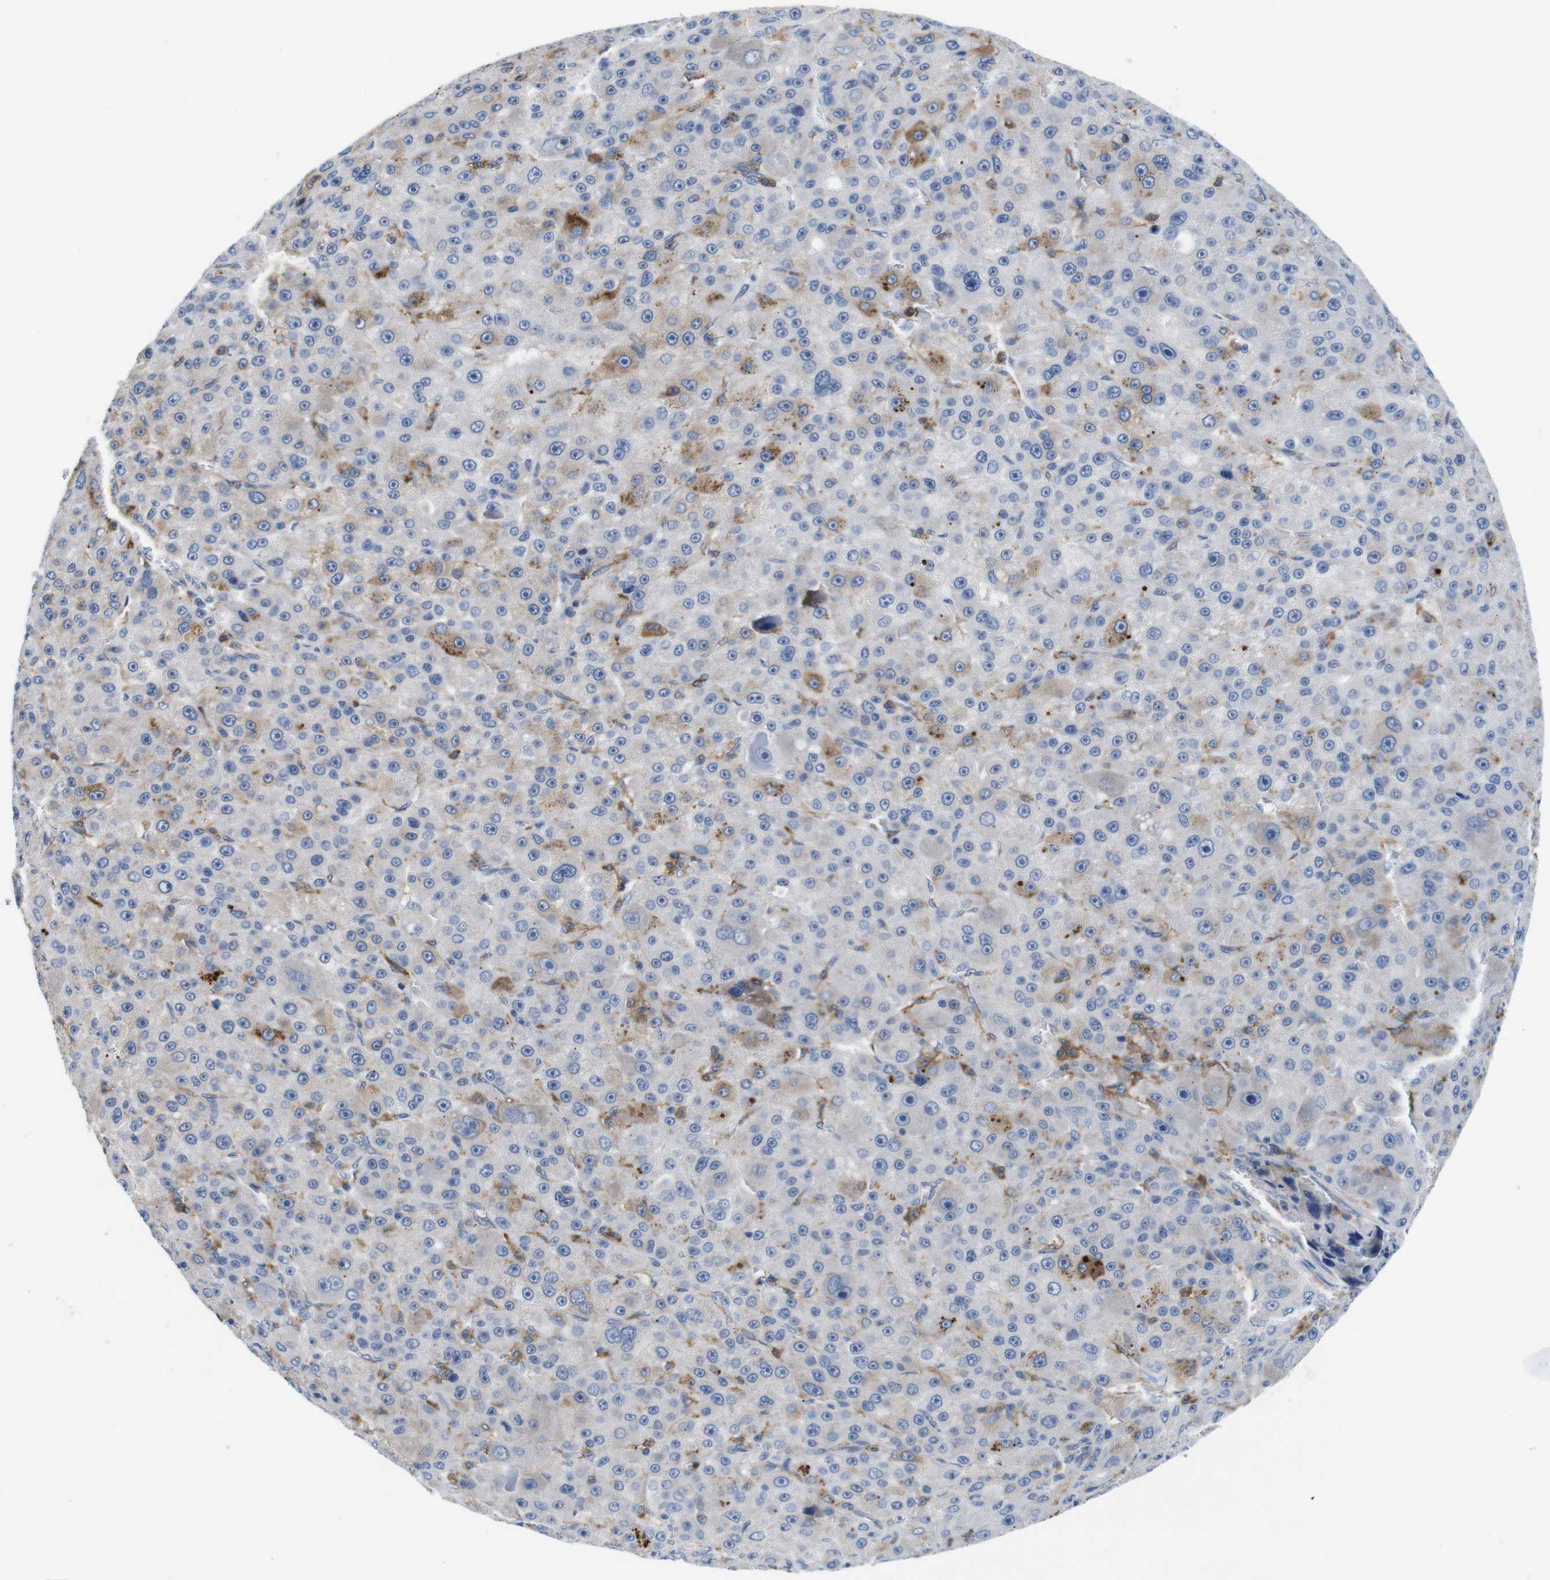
{"staining": {"intensity": "weak", "quantity": "<25%", "location": "cytoplasmic/membranous"}, "tissue": "liver cancer", "cell_type": "Tumor cells", "image_type": "cancer", "snomed": [{"axis": "morphology", "description": "Carcinoma, Hepatocellular, NOS"}, {"axis": "topography", "description": "Liver"}], "caption": "Micrograph shows no significant protein expression in tumor cells of liver hepatocellular carcinoma.", "gene": "CD300C", "patient": {"sex": "male", "age": 76}}